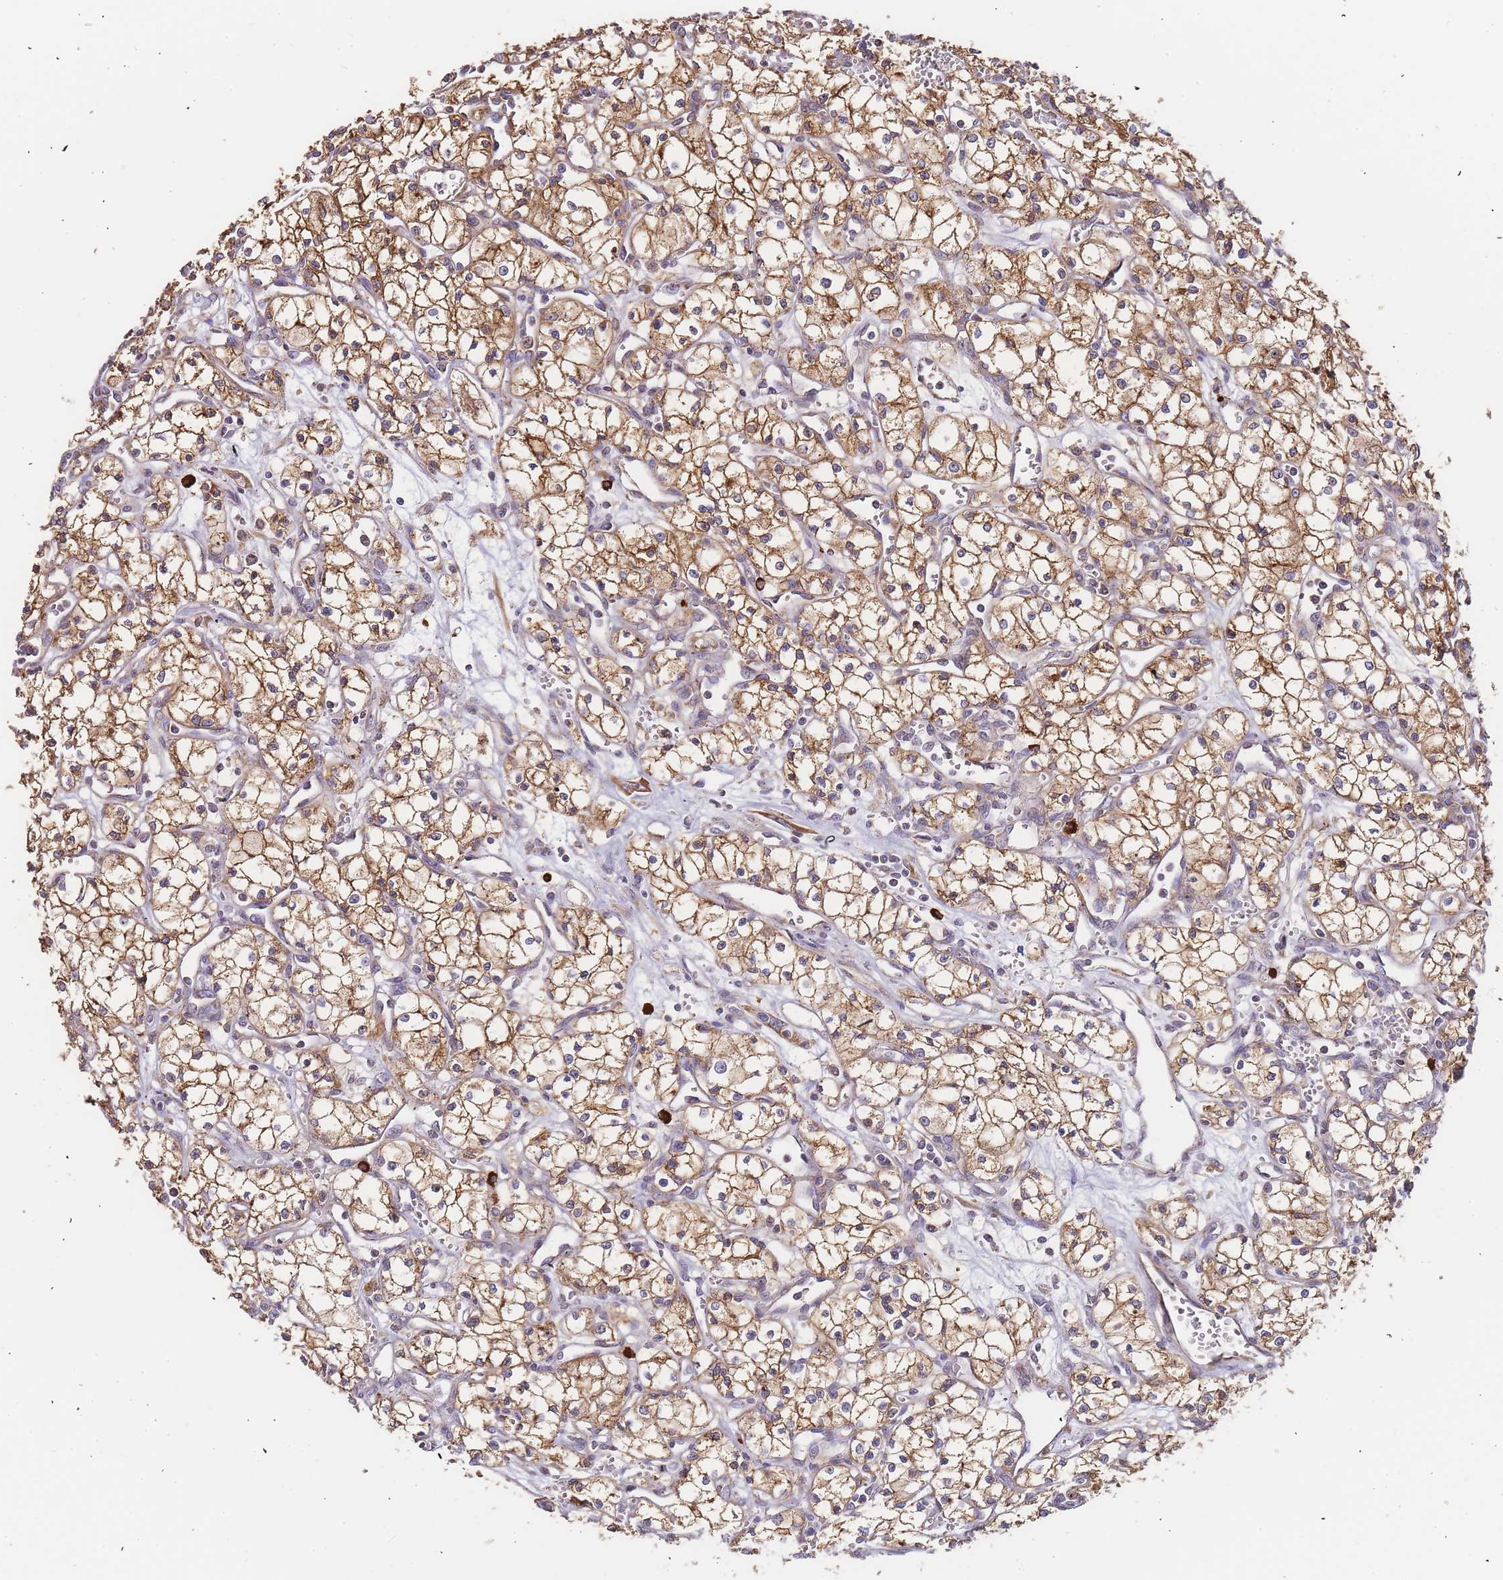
{"staining": {"intensity": "moderate", "quantity": ">75%", "location": "cytoplasmic/membranous"}, "tissue": "renal cancer", "cell_type": "Tumor cells", "image_type": "cancer", "snomed": [{"axis": "morphology", "description": "Adenocarcinoma, NOS"}, {"axis": "topography", "description": "Kidney"}], "caption": "Human renal adenocarcinoma stained for a protein (brown) shows moderate cytoplasmic/membranous positive positivity in approximately >75% of tumor cells.", "gene": "ADCY9", "patient": {"sex": "male", "age": 59}}